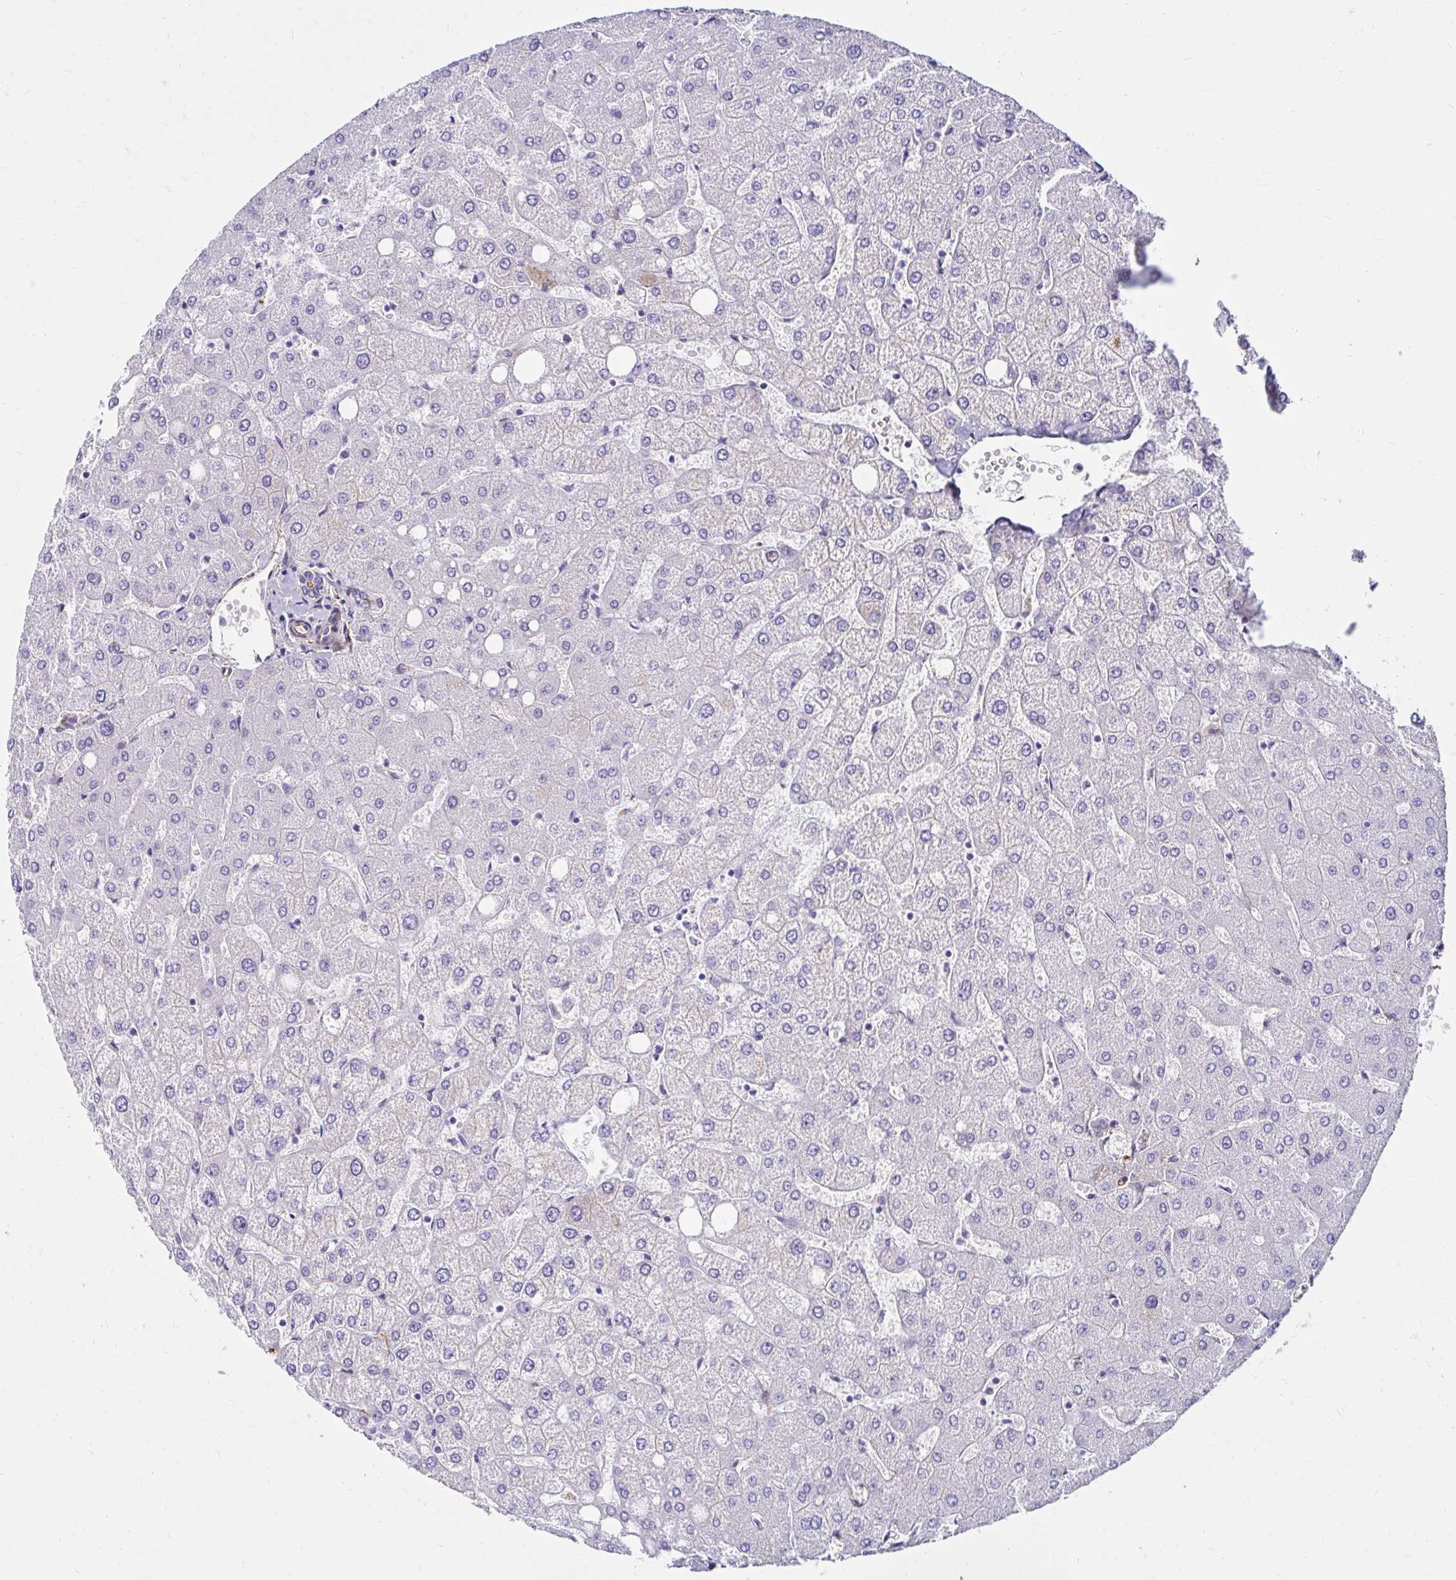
{"staining": {"intensity": "negative", "quantity": "none", "location": "none"}, "tissue": "liver", "cell_type": "Cholangiocytes", "image_type": "normal", "snomed": [{"axis": "morphology", "description": "Normal tissue, NOS"}, {"axis": "topography", "description": "Liver"}], "caption": "Immunohistochemistry micrograph of benign liver stained for a protein (brown), which shows no positivity in cholangiocytes.", "gene": "ANKRD62", "patient": {"sex": "female", "age": 54}}